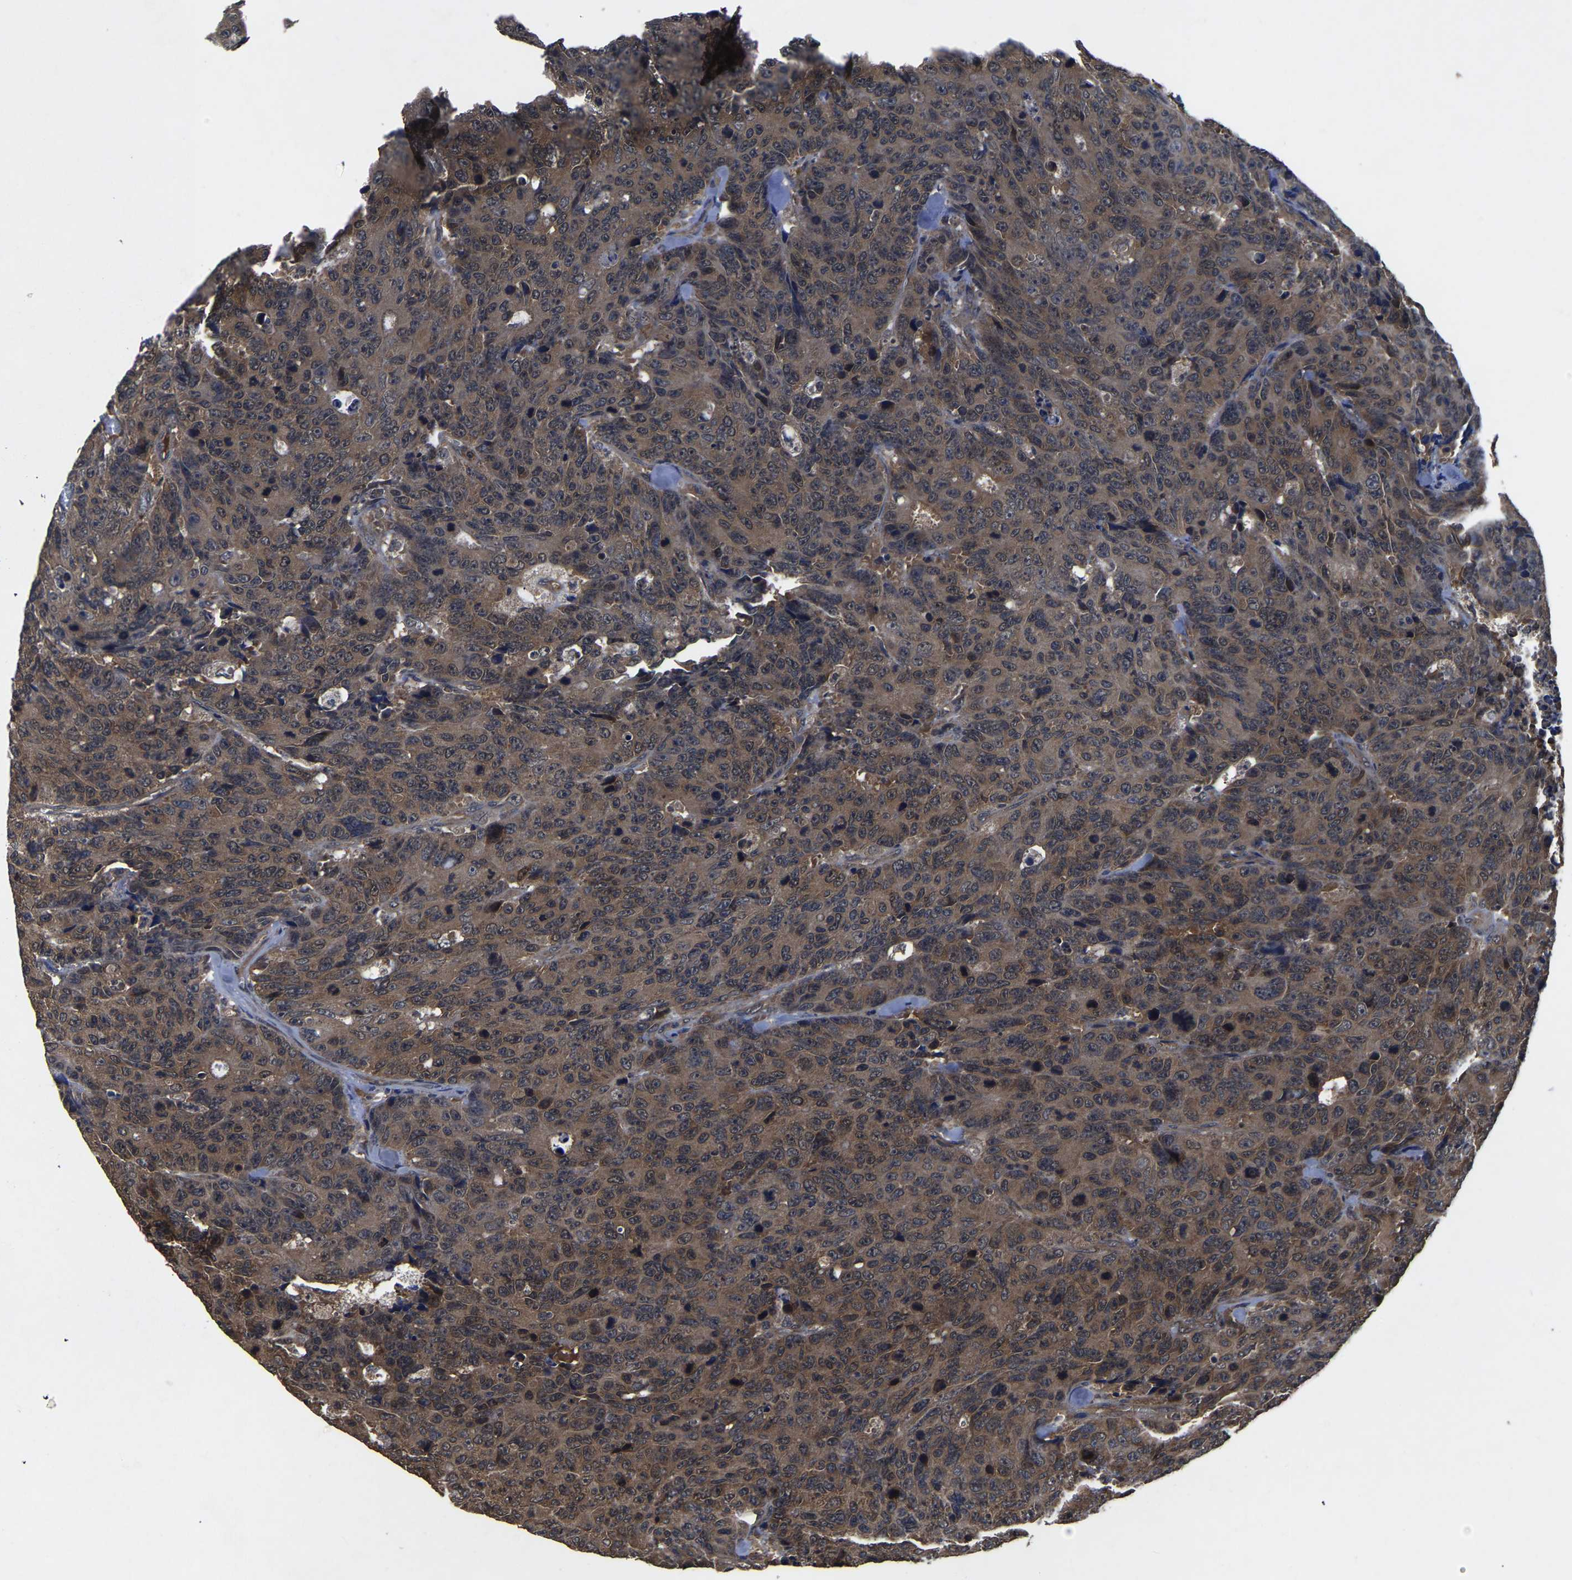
{"staining": {"intensity": "moderate", "quantity": ">75%", "location": "cytoplasmic/membranous"}, "tissue": "colorectal cancer", "cell_type": "Tumor cells", "image_type": "cancer", "snomed": [{"axis": "morphology", "description": "Adenocarcinoma, NOS"}, {"axis": "topography", "description": "Colon"}], "caption": "This photomicrograph reveals IHC staining of colorectal cancer, with medium moderate cytoplasmic/membranous expression in about >75% of tumor cells.", "gene": "CRYZL1", "patient": {"sex": "female", "age": 86}}